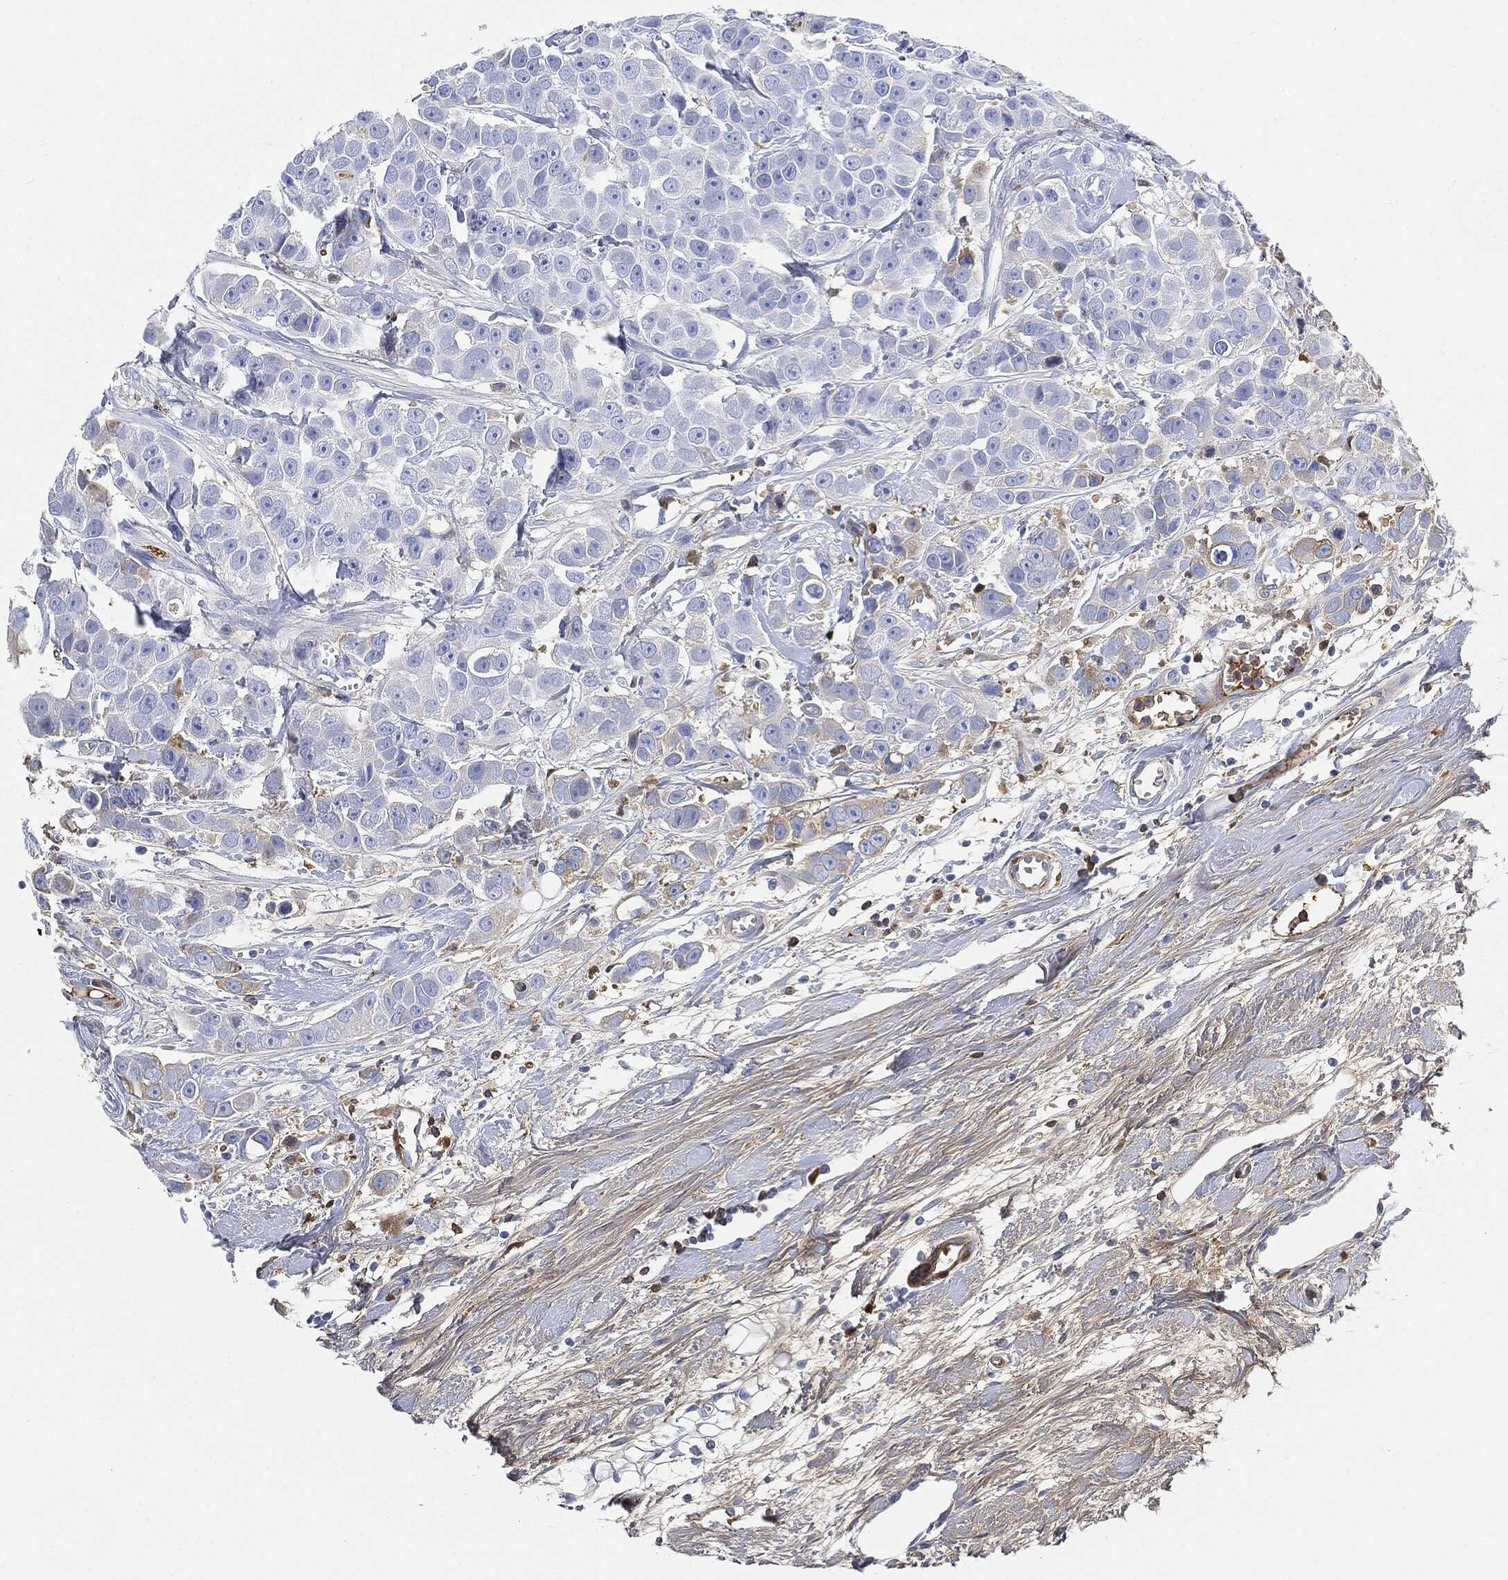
{"staining": {"intensity": "moderate", "quantity": "<25%", "location": "cytoplasmic/membranous"}, "tissue": "breast cancer", "cell_type": "Tumor cells", "image_type": "cancer", "snomed": [{"axis": "morphology", "description": "Duct carcinoma"}, {"axis": "topography", "description": "Breast"}], "caption": "High-power microscopy captured an immunohistochemistry (IHC) photomicrograph of breast cancer, revealing moderate cytoplasmic/membranous staining in about <25% of tumor cells. Nuclei are stained in blue.", "gene": "IGLV6-57", "patient": {"sex": "female", "age": 35}}